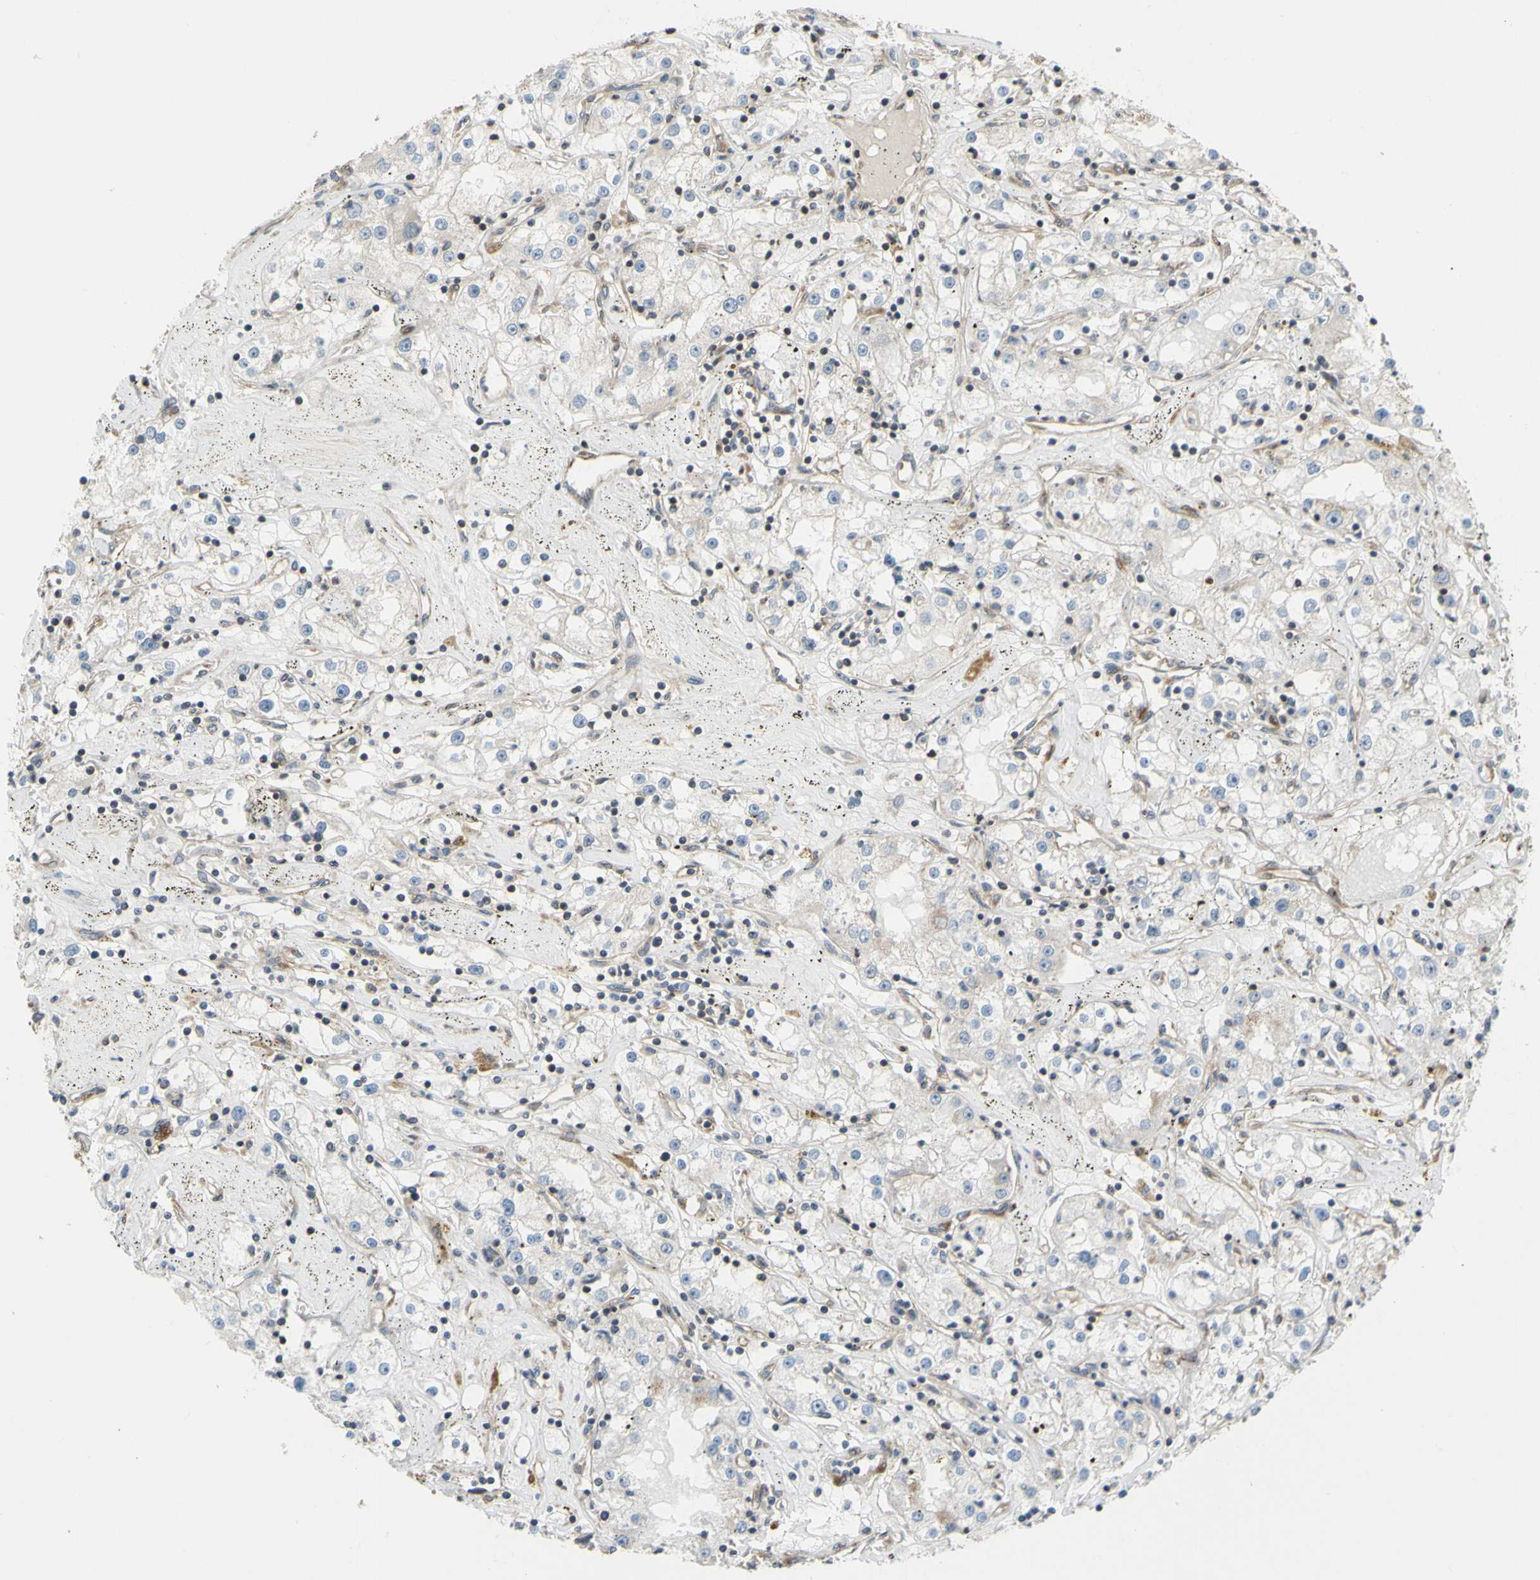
{"staining": {"intensity": "negative", "quantity": "none", "location": "none"}, "tissue": "renal cancer", "cell_type": "Tumor cells", "image_type": "cancer", "snomed": [{"axis": "morphology", "description": "Adenocarcinoma, NOS"}, {"axis": "topography", "description": "Kidney"}], "caption": "IHC photomicrograph of neoplastic tissue: human renal cancer (adenocarcinoma) stained with DAB exhibits no significant protein positivity in tumor cells. The staining was performed using DAB (3,3'-diaminobenzidine) to visualize the protein expression in brown, while the nuclei were stained in blue with hematoxylin (Magnification: 20x).", "gene": "PRAF2", "patient": {"sex": "male", "age": 56}}